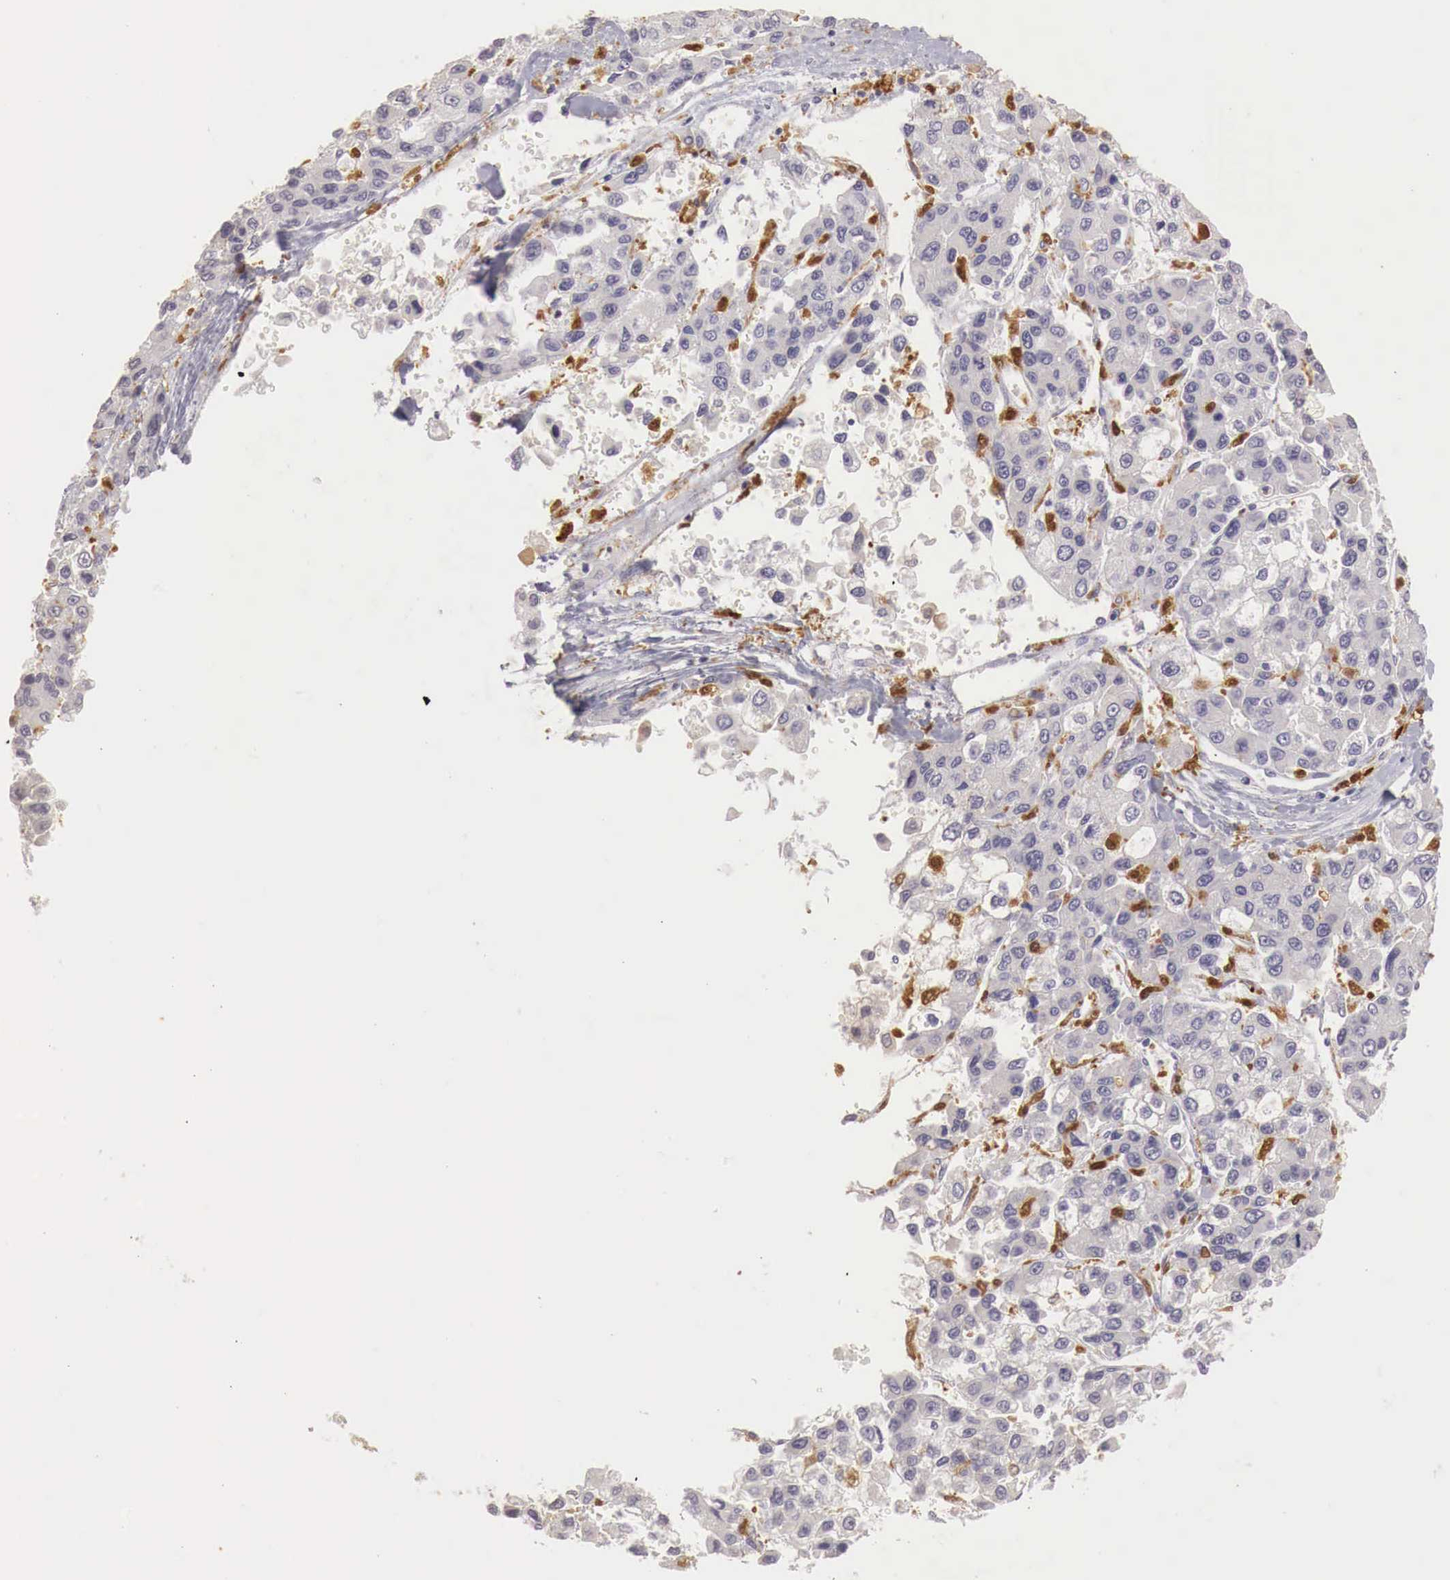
{"staining": {"intensity": "negative", "quantity": "none", "location": "none"}, "tissue": "liver cancer", "cell_type": "Tumor cells", "image_type": "cancer", "snomed": [{"axis": "morphology", "description": "Carcinoma, Hepatocellular, NOS"}, {"axis": "topography", "description": "Liver"}], "caption": "A micrograph of human liver cancer is negative for staining in tumor cells.", "gene": "RENBP", "patient": {"sex": "female", "age": 66}}